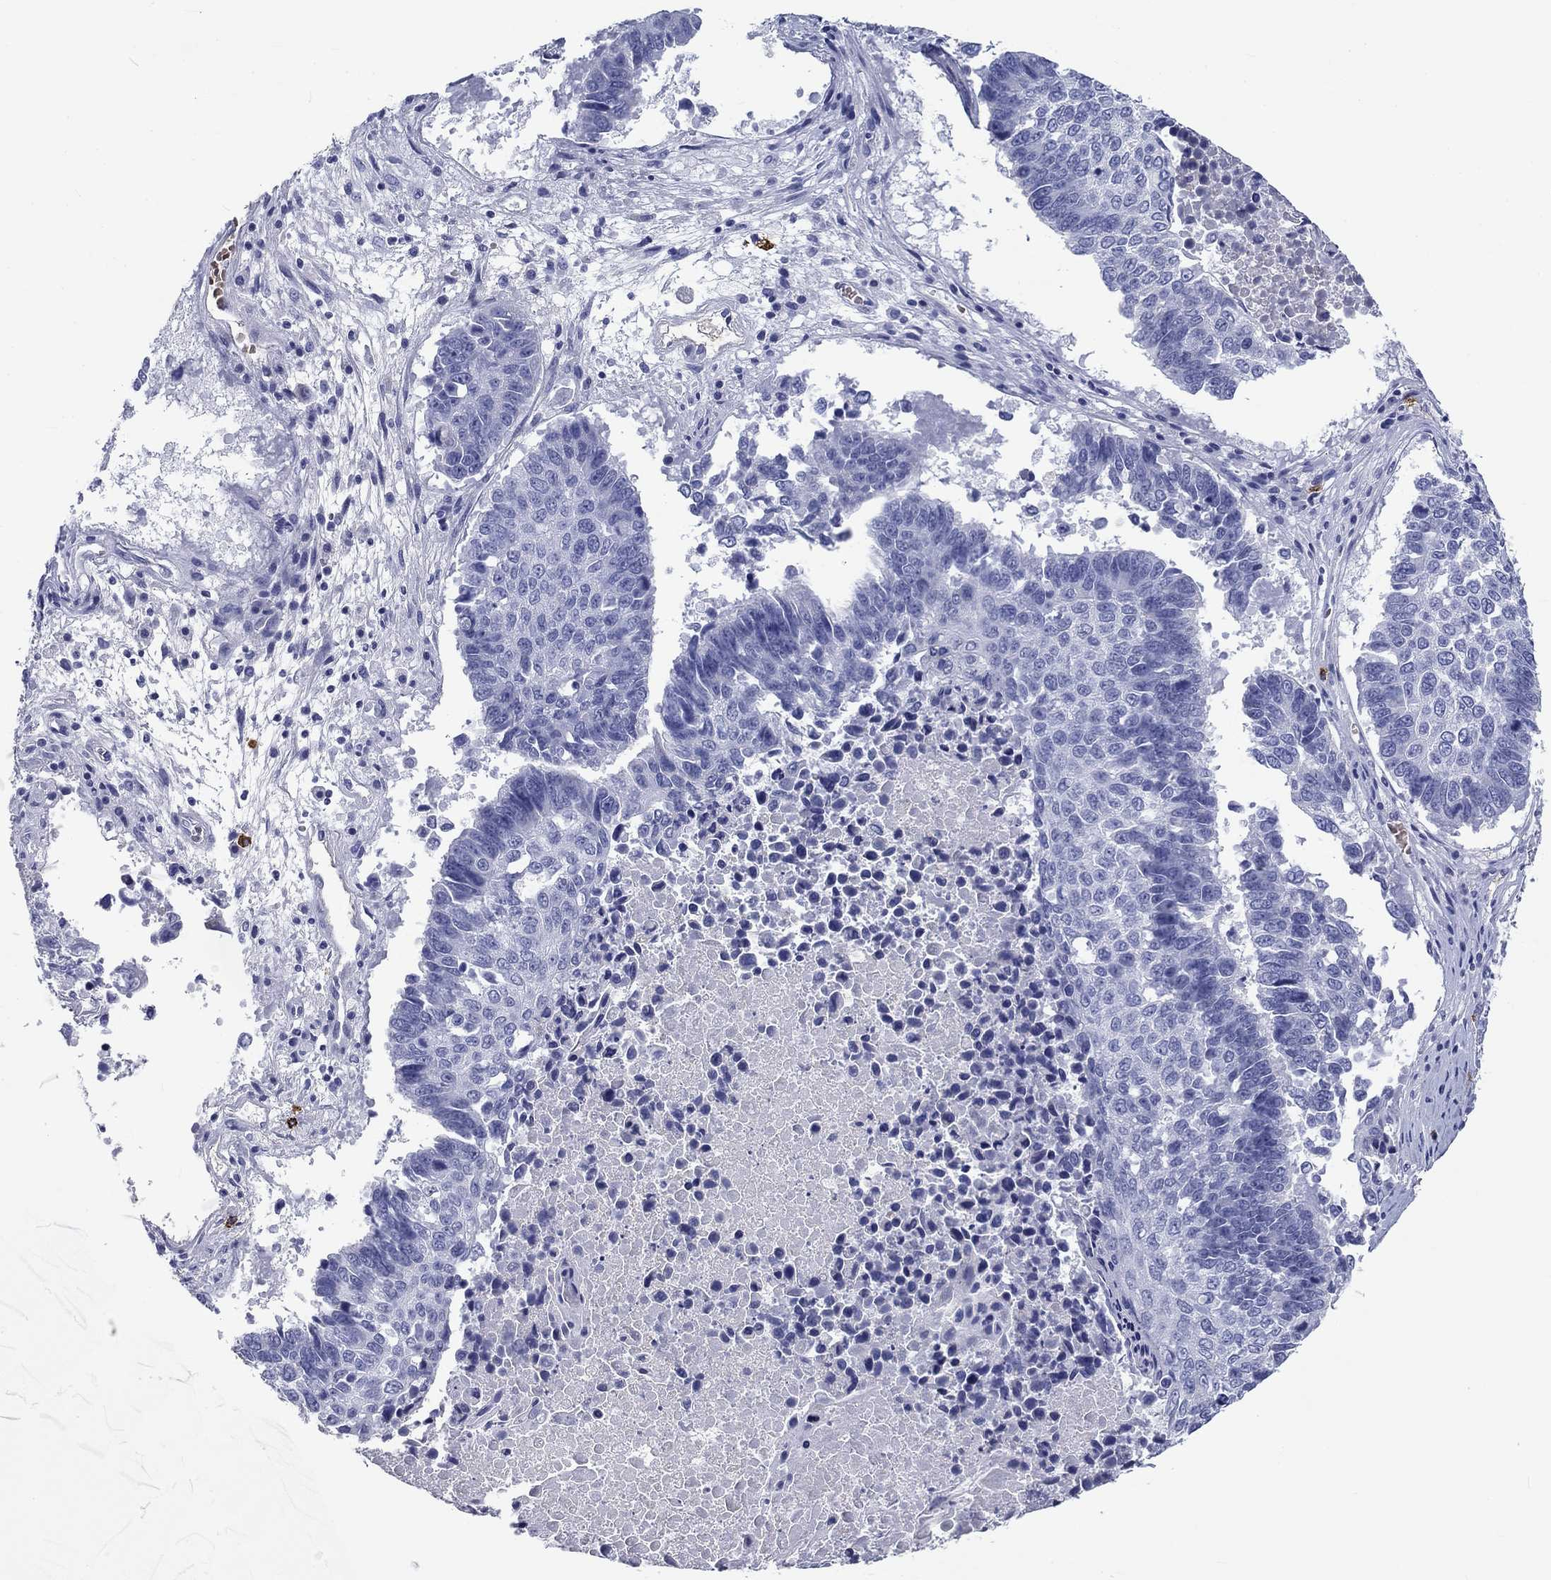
{"staining": {"intensity": "negative", "quantity": "none", "location": "none"}, "tissue": "lung cancer", "cell_type": "Tumor cells", "image_type": "cancer", "snomed": [{"axis": "morphology", "description": "Squamous cell carcinoma, NOS"}, {"axis": "topography", "description": "Lung"}], "caption": "High magnification brightfield microscopy of lung cancer stained with DAB (3,3'-diaminobenzidine) (brown) and counterstained with hematoxylin (blue): tumor cells show no significant positivity. (Brightfield microscopy of DAB (3,3'-diaminobenzidine) immunohistochemistry at high magnification).", "gene": "CD40LG", "patient": {"sex": "male", "age": 73}}